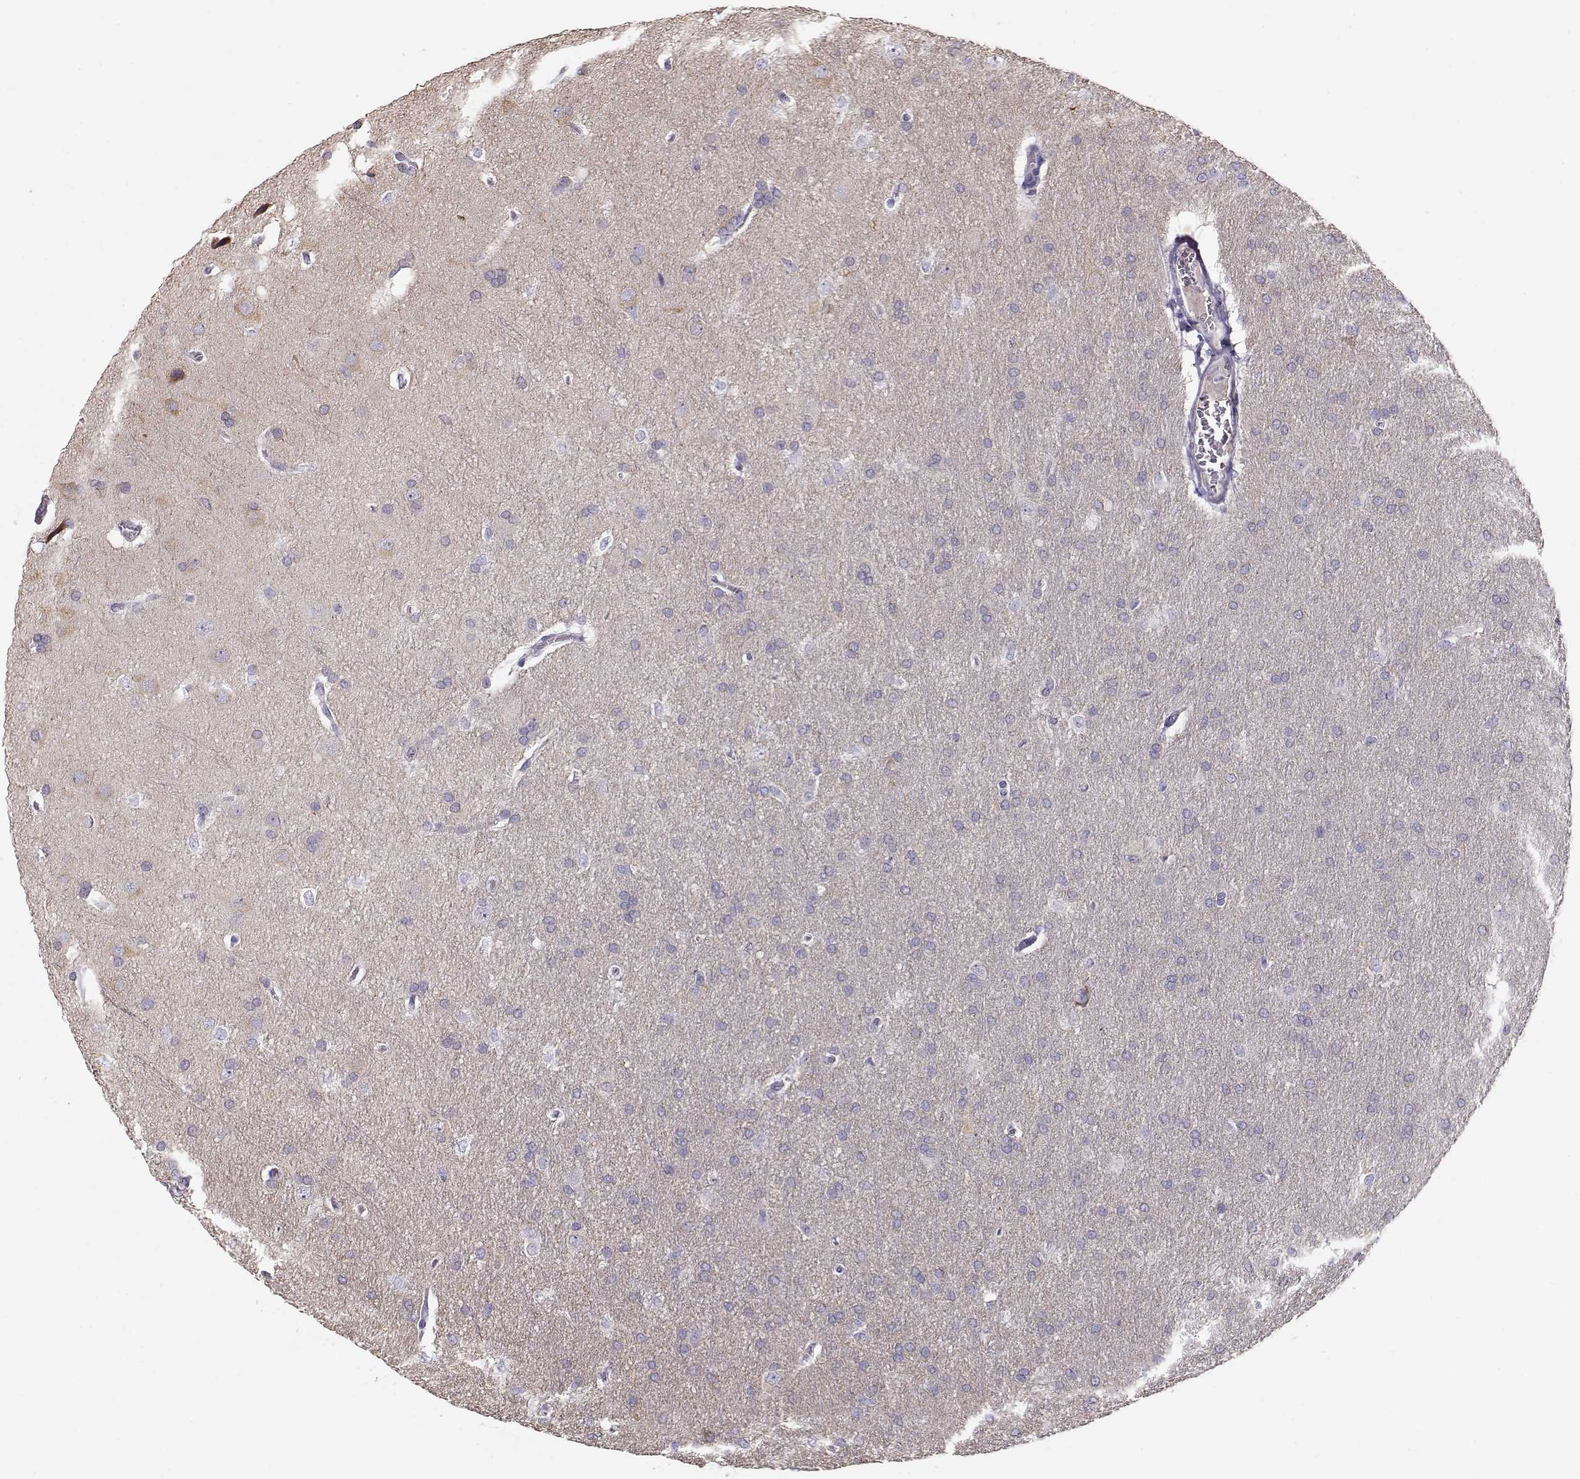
{"staining": {"intensity": "negative", "quantity": "none", "location": "none"}, "tissue": "glioma", "cell_type": "Tumor cells", "image_type": "cancer", "snomed": [{"axis": "morphology", "description": "Glioma, malignant, Low grade"}, {"axis": "topography", "description": "Brain"}], "caption": "This image is of malignant glioma (low-grade) stained with IHC to label a protein in brown with the nuclei are counter-stained blue. There is no expression in tumor cells.", "gene": "RBM44", "patient": {"sex": "female", "age": 32}}